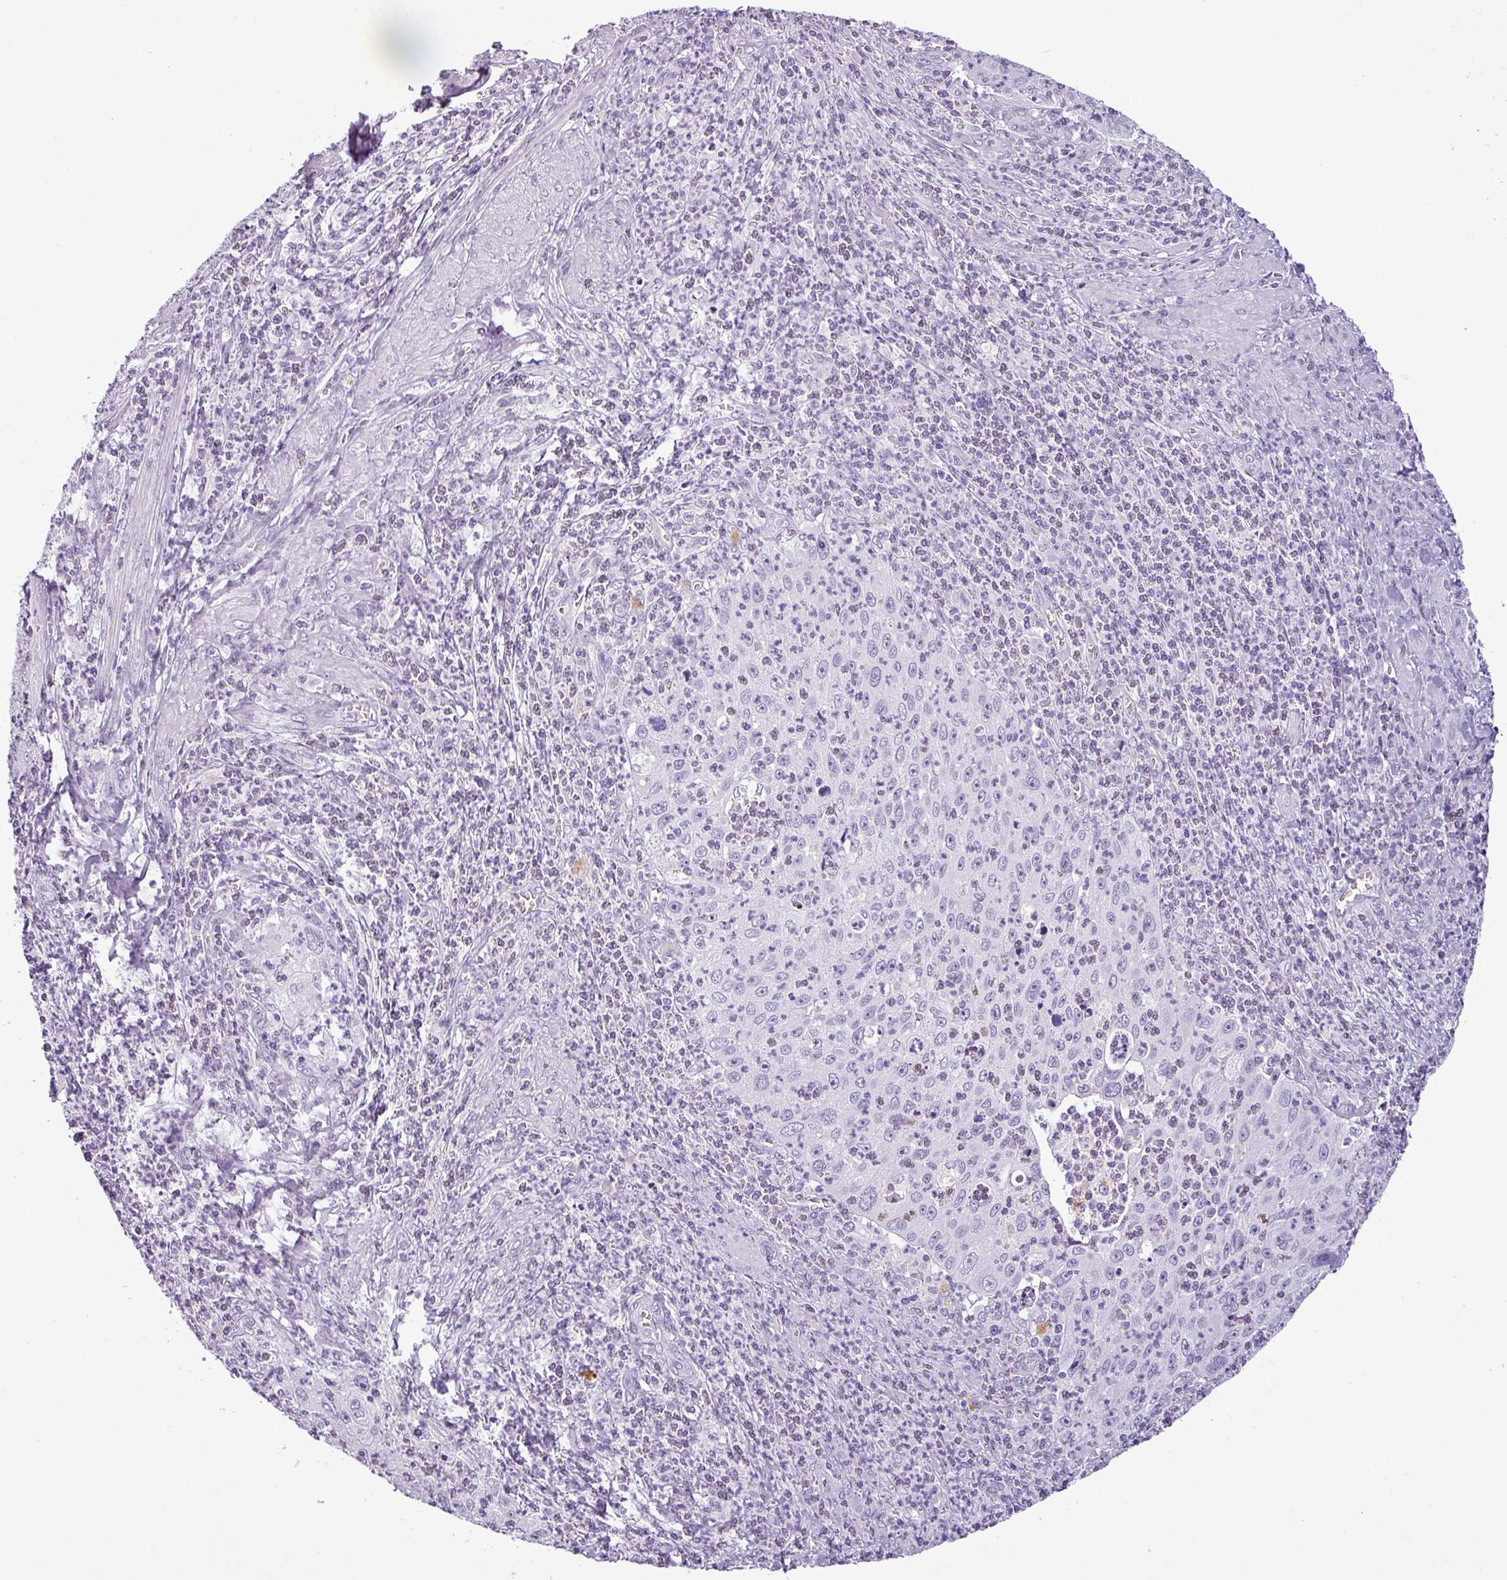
{"staining": {"intensity": "negative", "quantity": "none", "location": "none"}, "tissue": "cervical cancer", "cell_type": "Tumor cells", "image_type": "cancer", "snomed": [{"axis": "morphology", "description": "Squamous cell carcinoma, NOS"}, {"axis": "topography", "description": "Cervix"}], "caption": "The histopathology image shows no significant expression in tumor cells of cervical cancer.", "gene": "CDH16", "patient": {"sex": "female", "age": 30}}